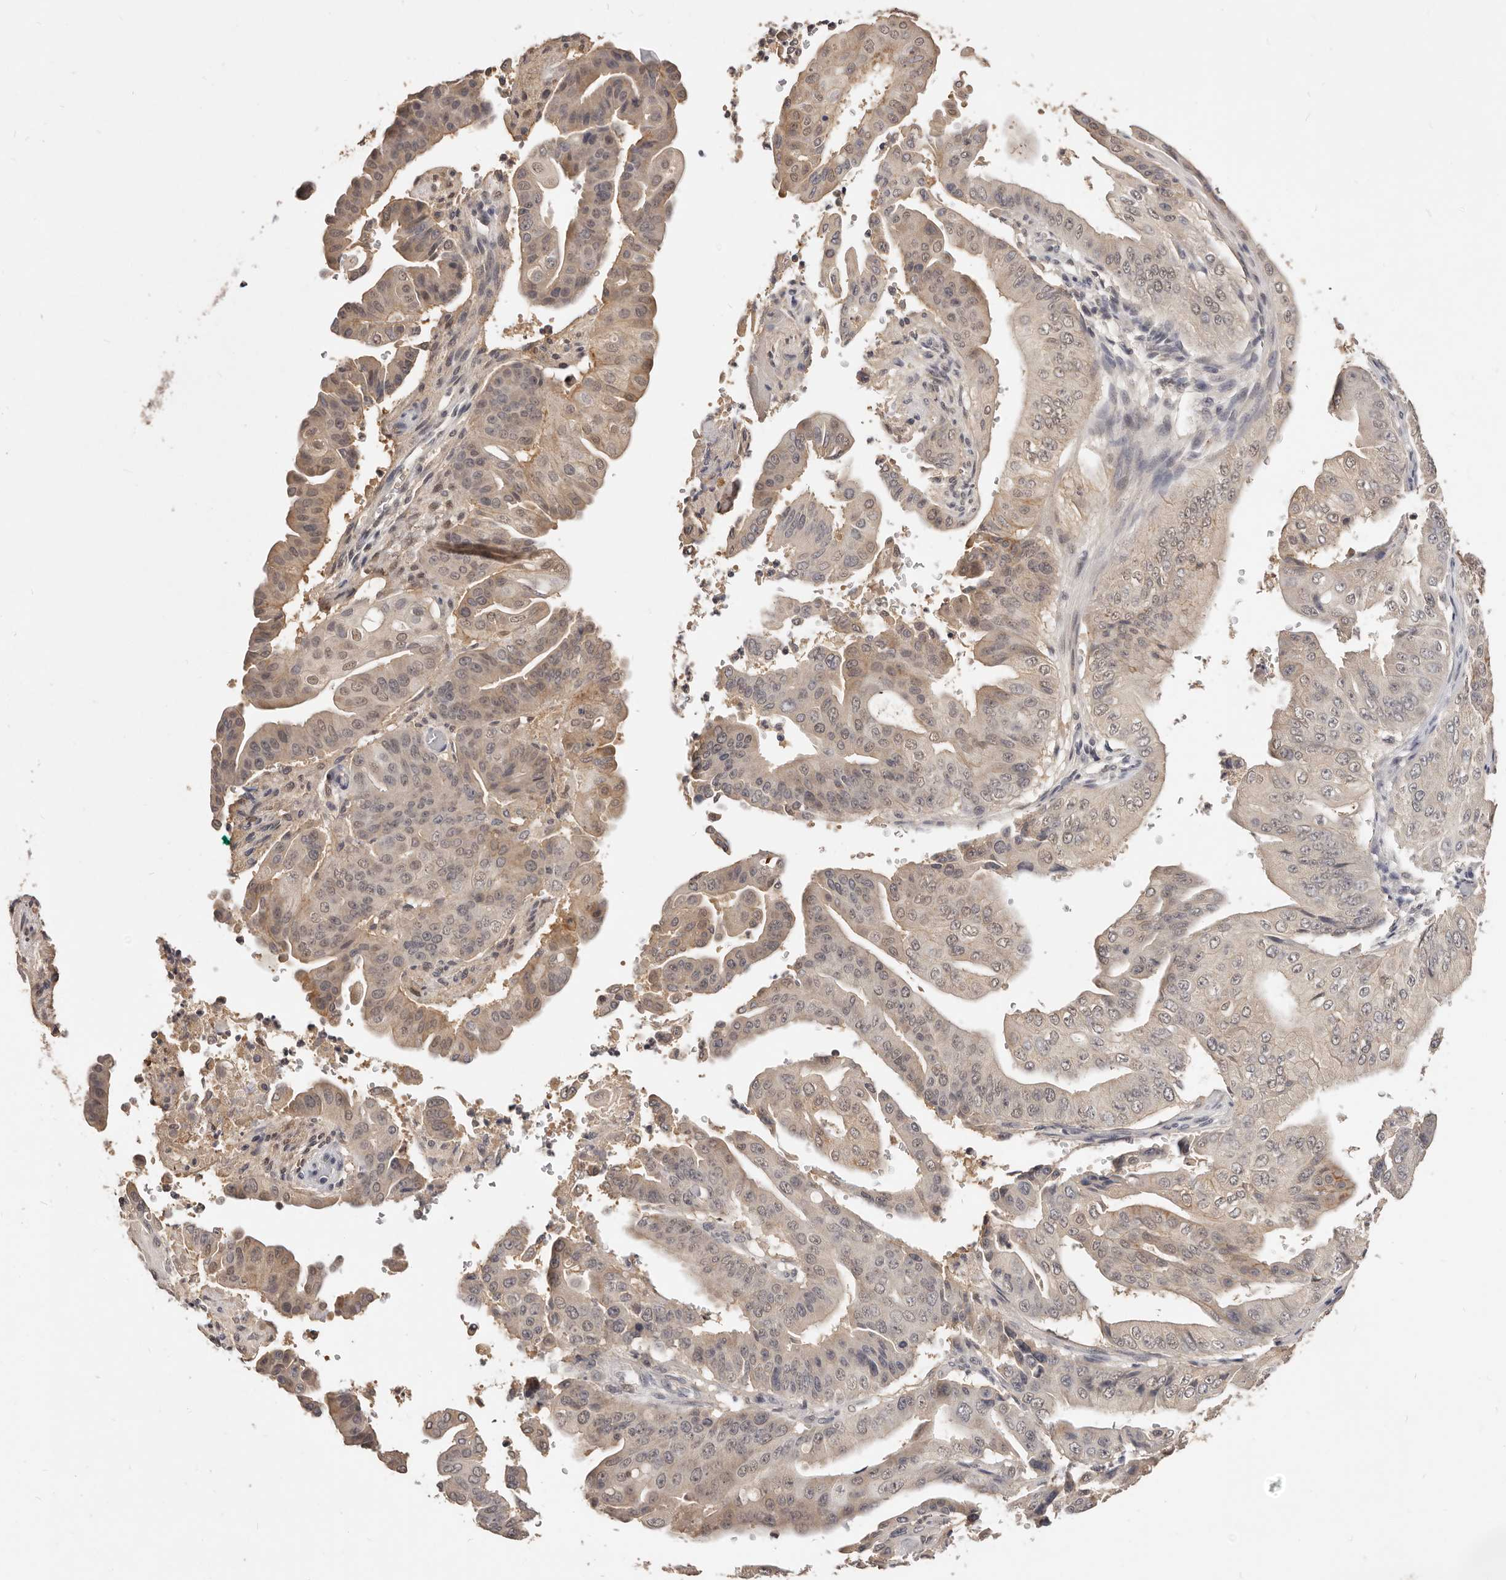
{"staining": {"intensity": "weak", "quantity": ">75%", "location": "cytoplasmic/membranous,nuclear"}, "tissue": "pancreatic cancer", "cell_type": "Tumor cells", "image_type": "cancer", "snomed": [{"axis": "morphology", "description": "Adenocarcinoma, NOS"}, {"axis": "topography", "description": "Pancreas"}], "caption": "Weak cytoplasmic/membranous and nuclear protein expression is identified in about >75% of tumor cells in pancreatic cancer (adenocarcinoma).", "gene": "TSPAN13", "patient": {"sex": "female", "age": 77}}